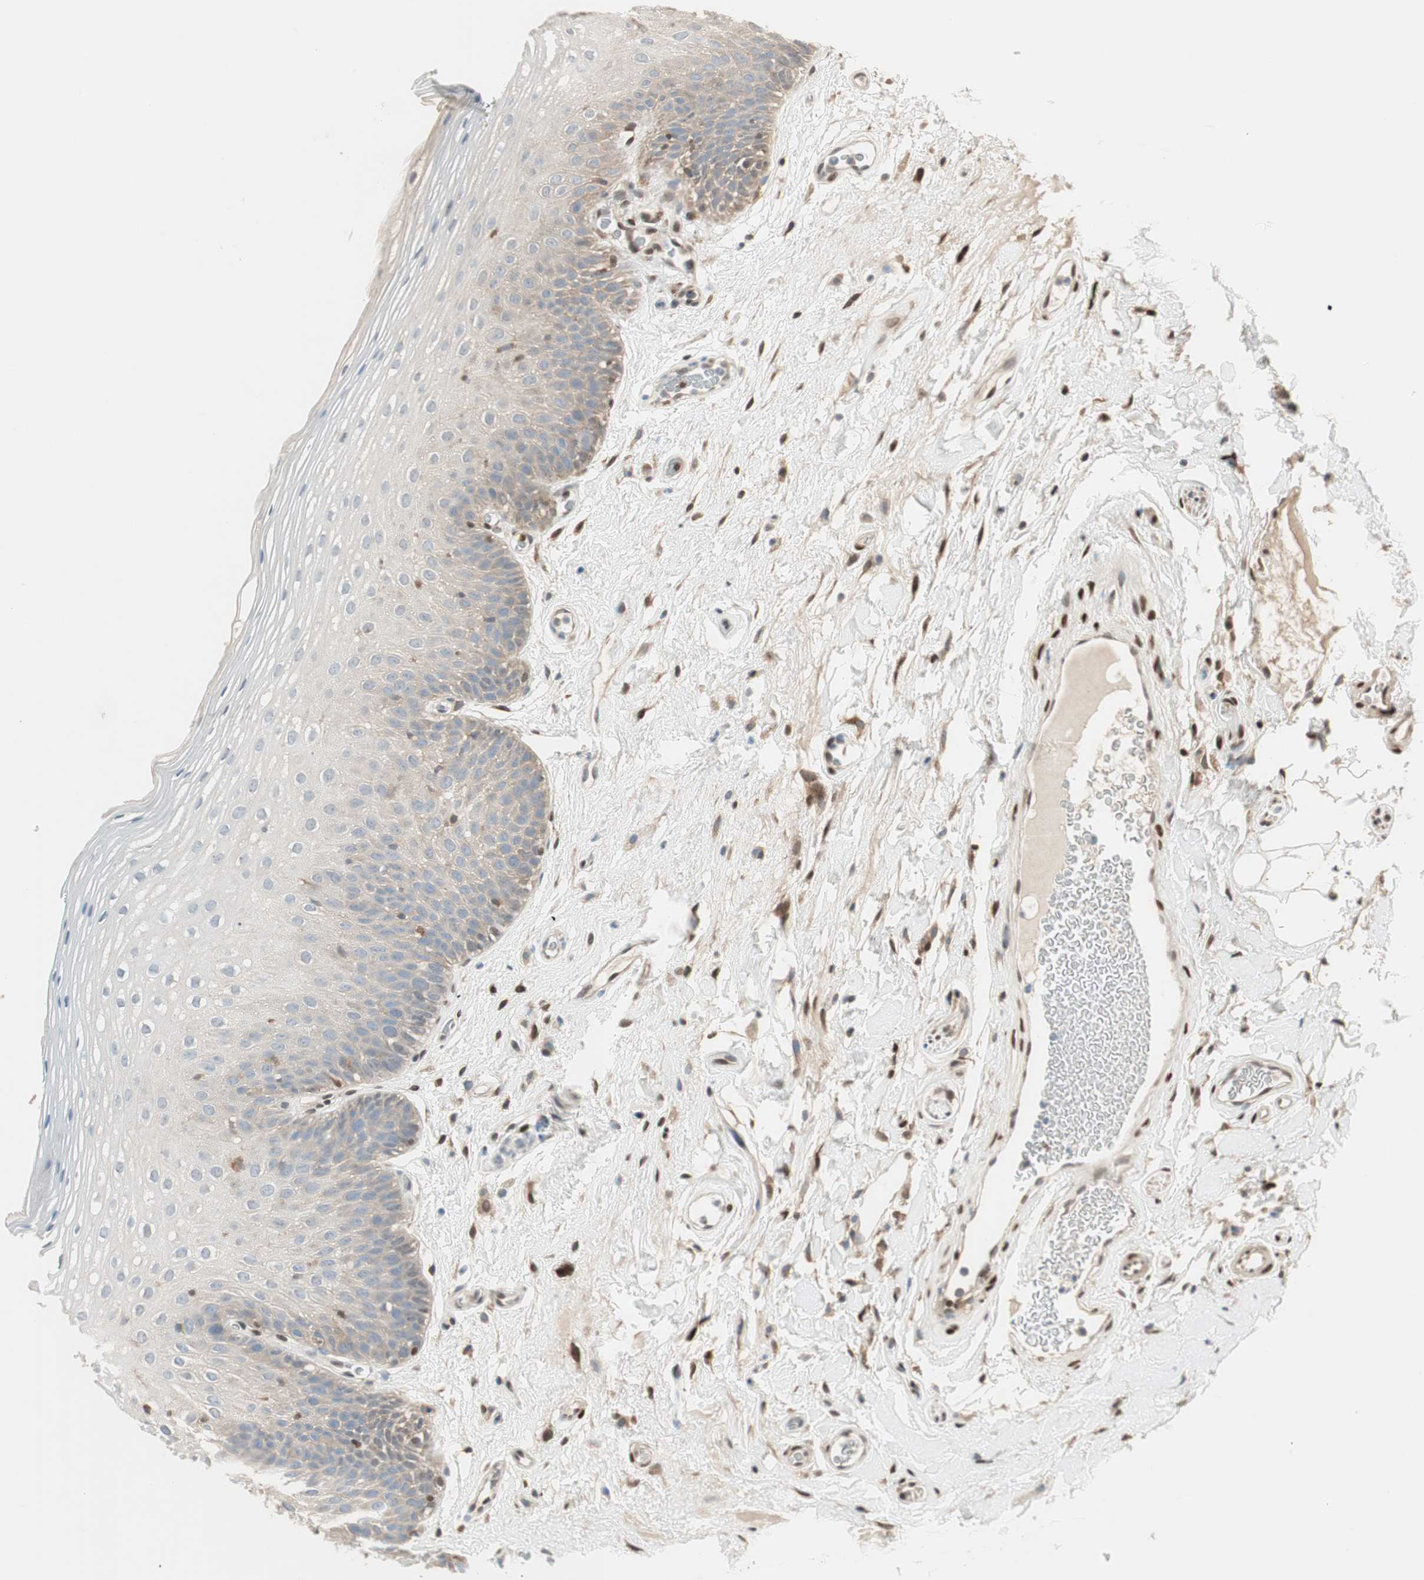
{"staining": {"intensity": "moderate", "quantity": "<25%", "location": "cytoplasmic/membranous"}, "tissue": "oral mucosa", "cell_type": "Squamous epithelial cells", "image_type": "normal", "snomed": [{"axis": "morphology", "description": "Normal tissue, NOS"}, {"axis": "morphology", "description": "Squamous cell carcinoma, NOS"}, {"axis": "topography", "description": "Skeletal muscle"}, {"axis": "topography", "description": "Oral tissue"}], "caption": "Immunohistochemistry (DAB (3,3'-diaminobenzidine)) staining of benign oral mucosa shows moderate cytoplasmic/membranous protein staining in approximately <25% of squamous epithelial cells.", "gene": "BIN1", "patient": {"sex": "male", "age": 71}}